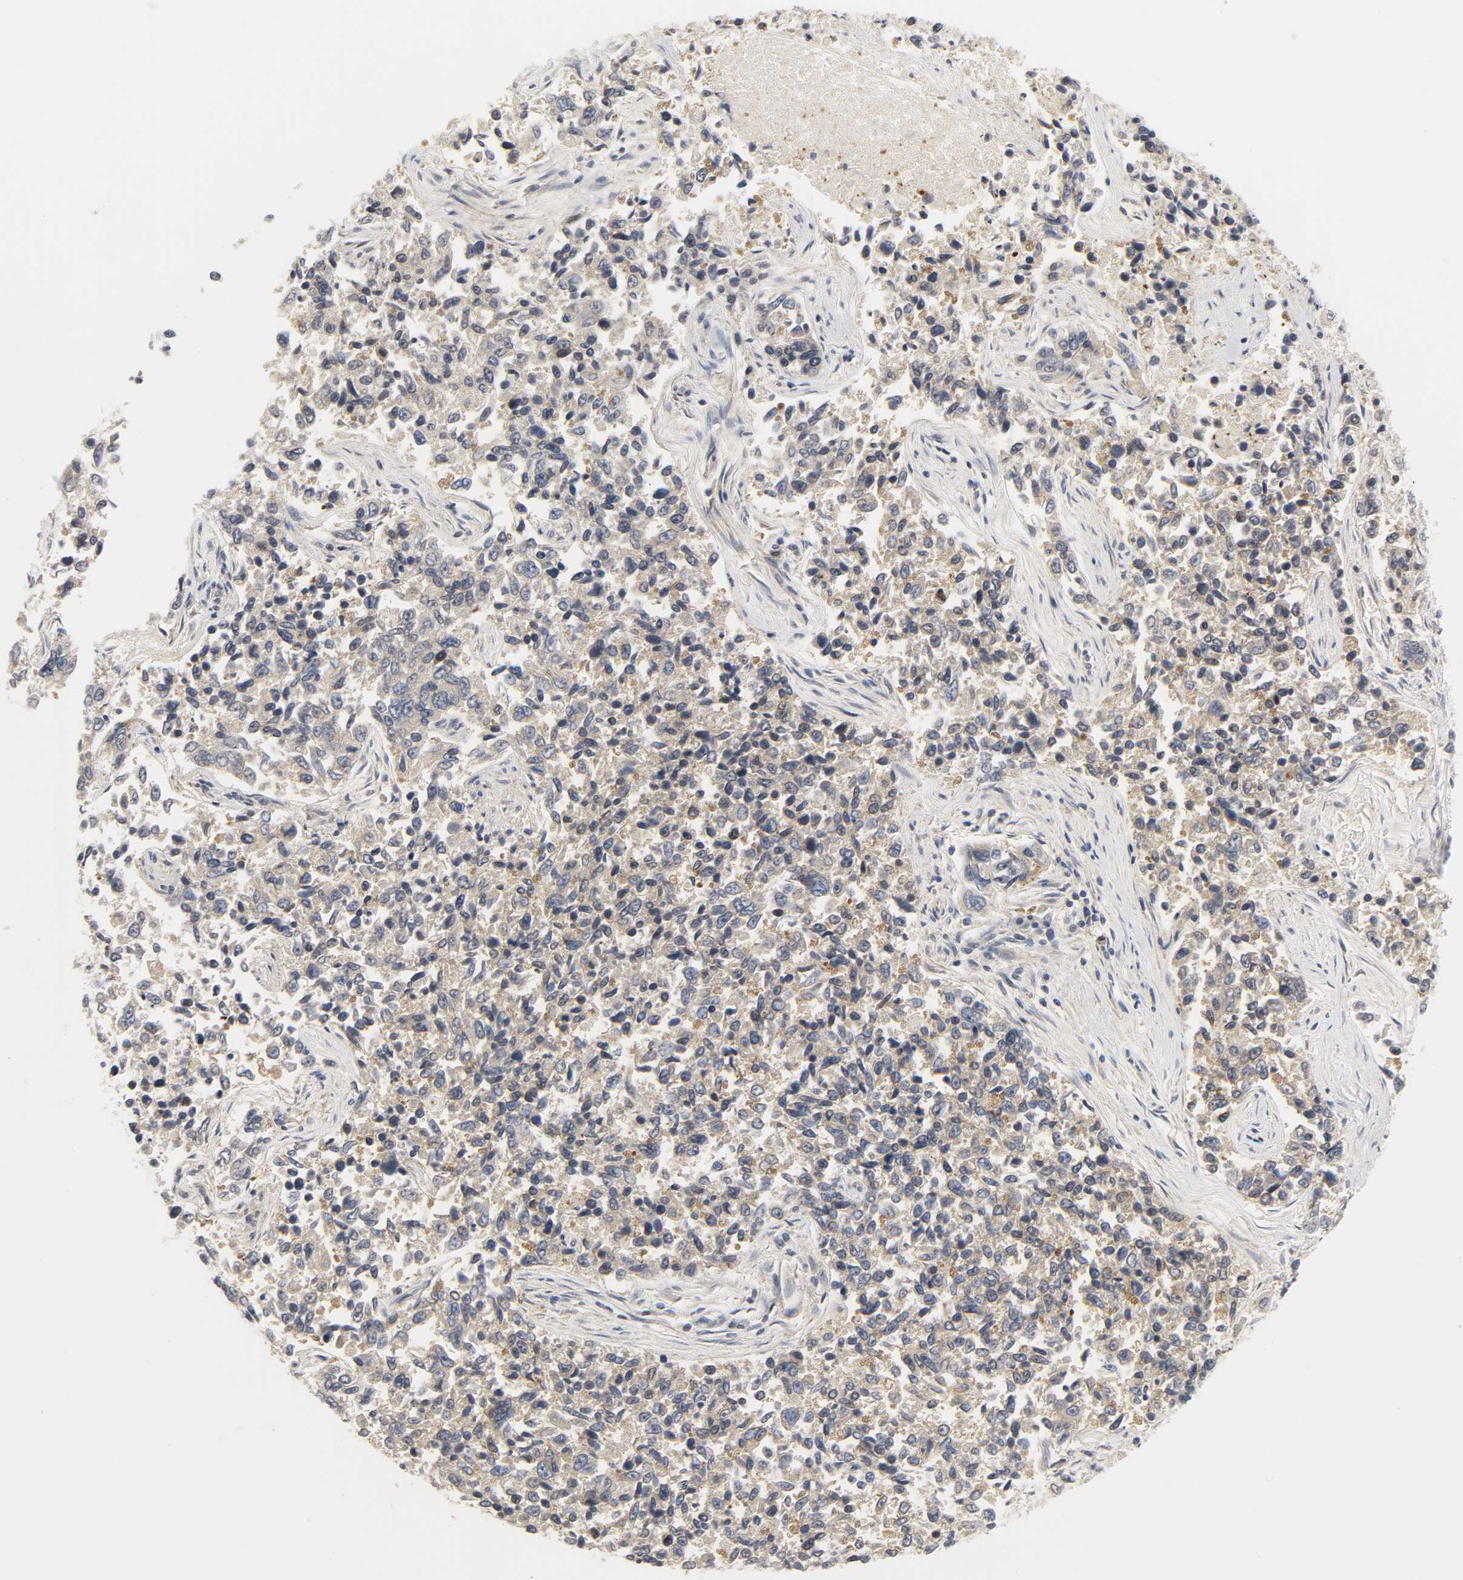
{"staining": {"intensity": "moderate", "quantity": ">75%", "location": "cytoplasmic/membranous"}, "tissue": "lung cancer", "cell_type": "Tumor cells", "image_type": "cancer", "snomed": [{"axis": "morphology", "description": "Adenocarcinoma, NOS"}, {"axis": "topography", "description": "Lung"}], "caption": "A high-resolution image shows IHC staining of lung adenocarcinoma, which reveals moderate cytoplasmic/membranous staining in about >75% of tumor cells. (IHC, brightfield microscopy, high magnification).", "gene": "CLIP1", "patient": {"sex": "male", "age": 84}}